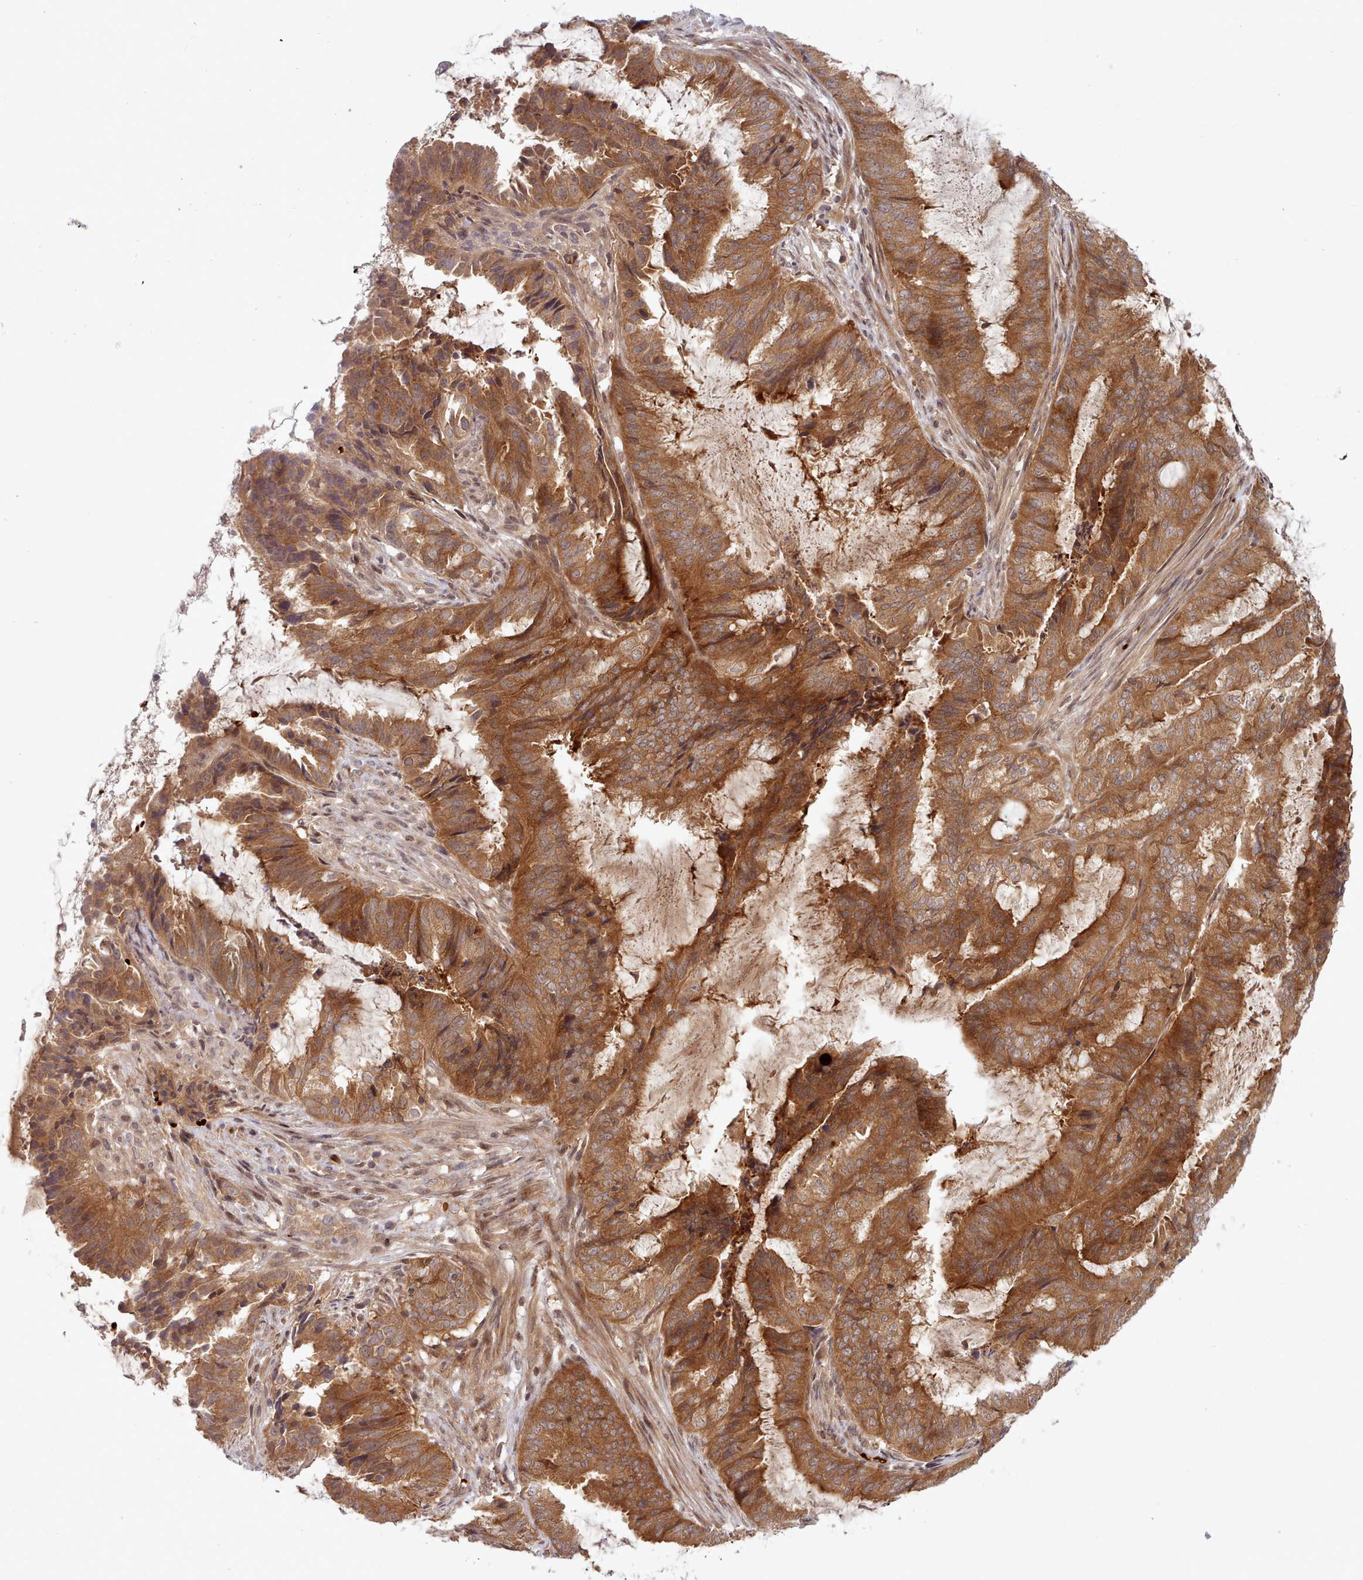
{"staining": {"intensity": "strong", "quantity": ">75%", "location": "cytoplasmic/membranous"}, "tissue": "endometrial cancer", "cell_type": "Tumor cells", "image_type": "cancer", "snomed": [{"axis": "morphology", "description": "Adenocarcinoma, NOS"}, {"axis": "topography", "description": "Endometrium"}], "caption": "Strong cytoplasmic/membranous staining is present in approximately >75% of tumor cells in endometrial cancer (adenocarcinoma).", "gene": "UBE2G1", "patient": {"sex": "female", "age": 51}}